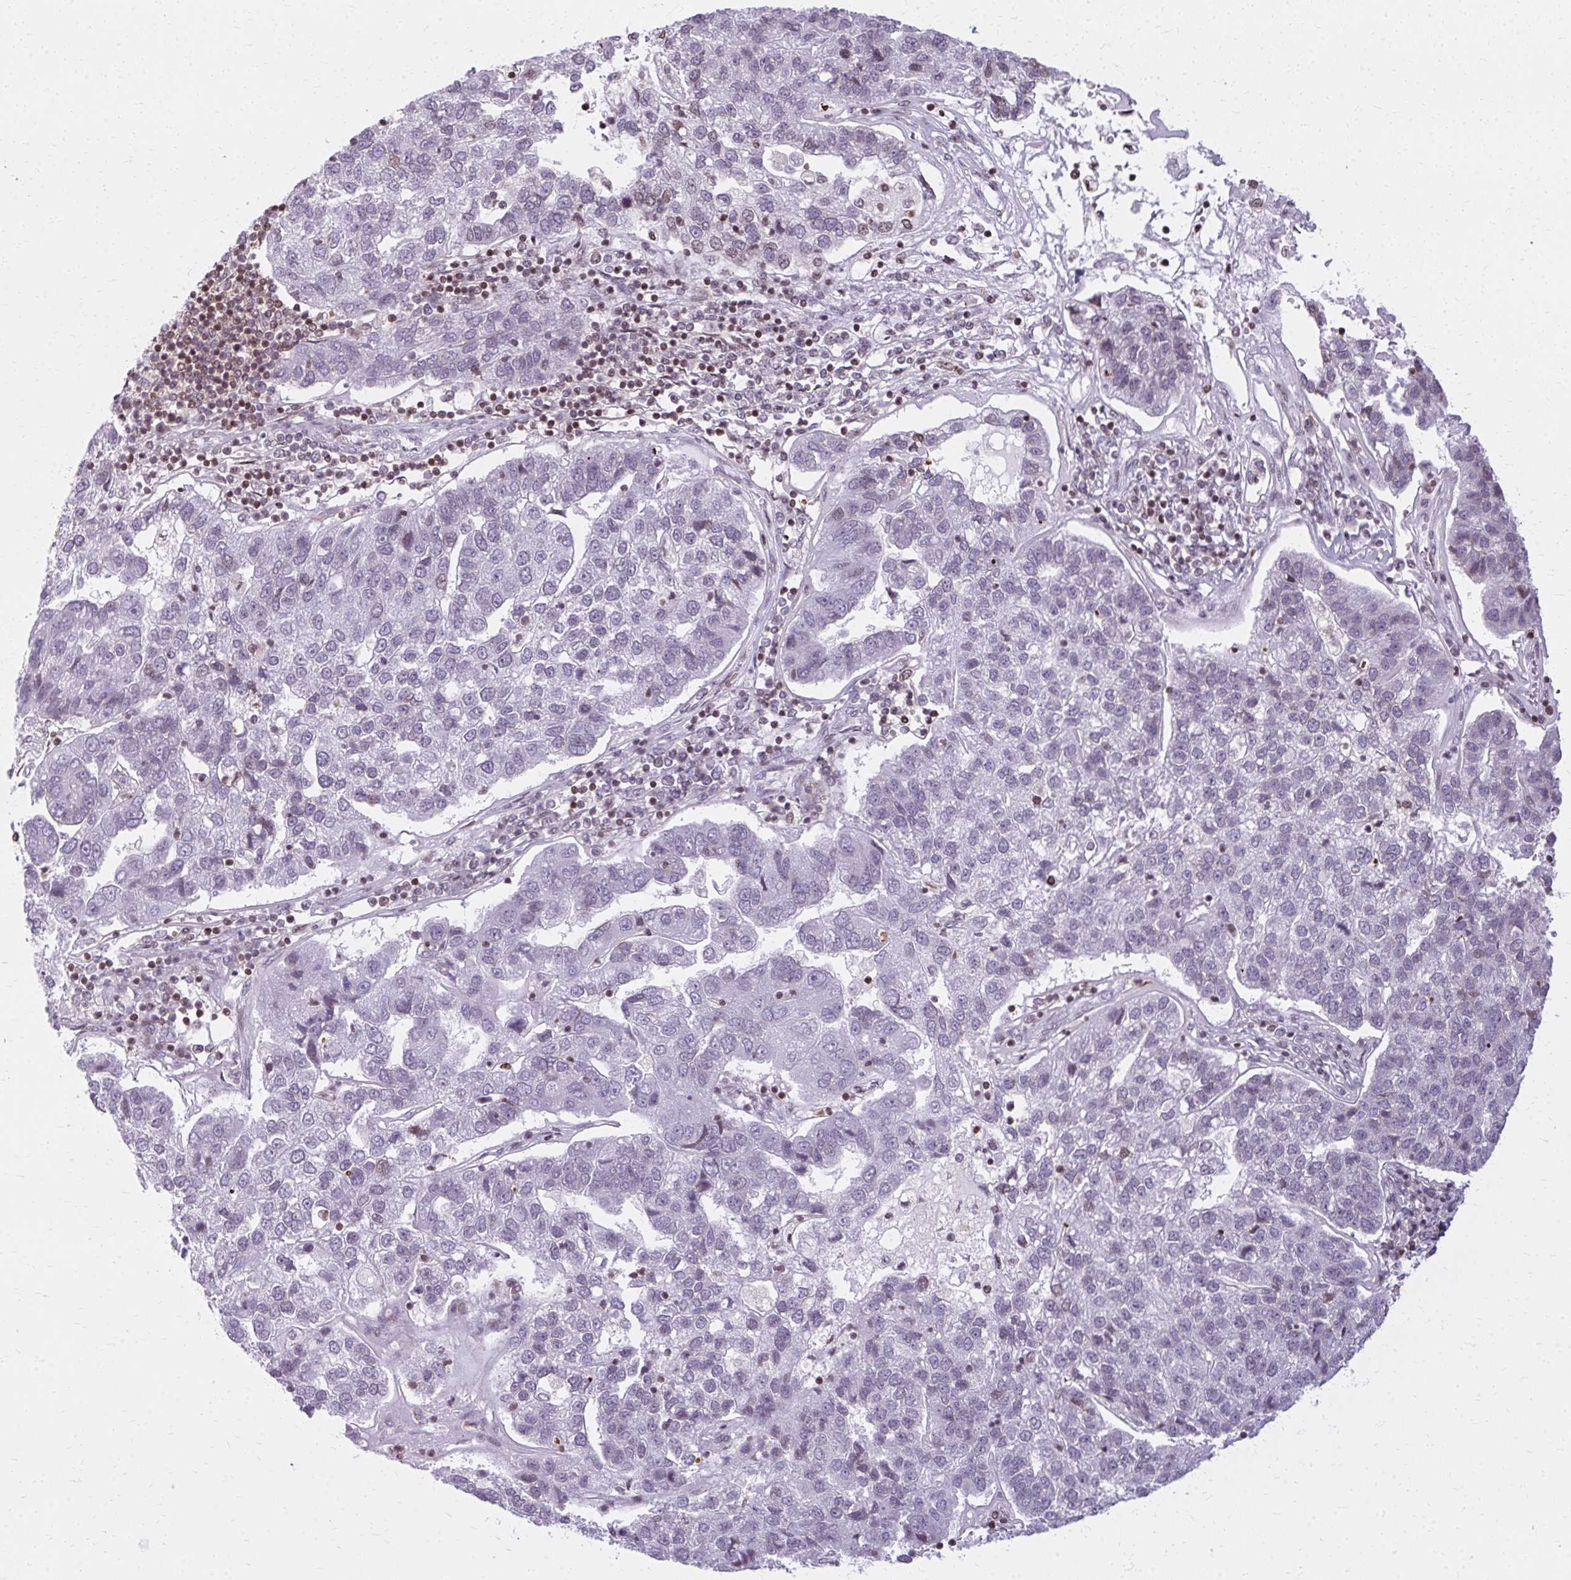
{"staining": {"intensity": "negative", "quantity": "none", "location": "none"}, "tissue": "pancreatic cancer", "cell_type": "Tumor cells", "image_type": "cancer", "snomed": [{"axis": "morphology", "description": "Adenocarcinoma, NOS"}, {"axis": "topography", "description": "Pancreas"}], "caption": "A photomicrograph of pancreatic adenocarcinoma stained for a protein displays no brown staining in tumor cells.", "gene": "AP5M1", "patient": {"sex": "female", "age": 61}}